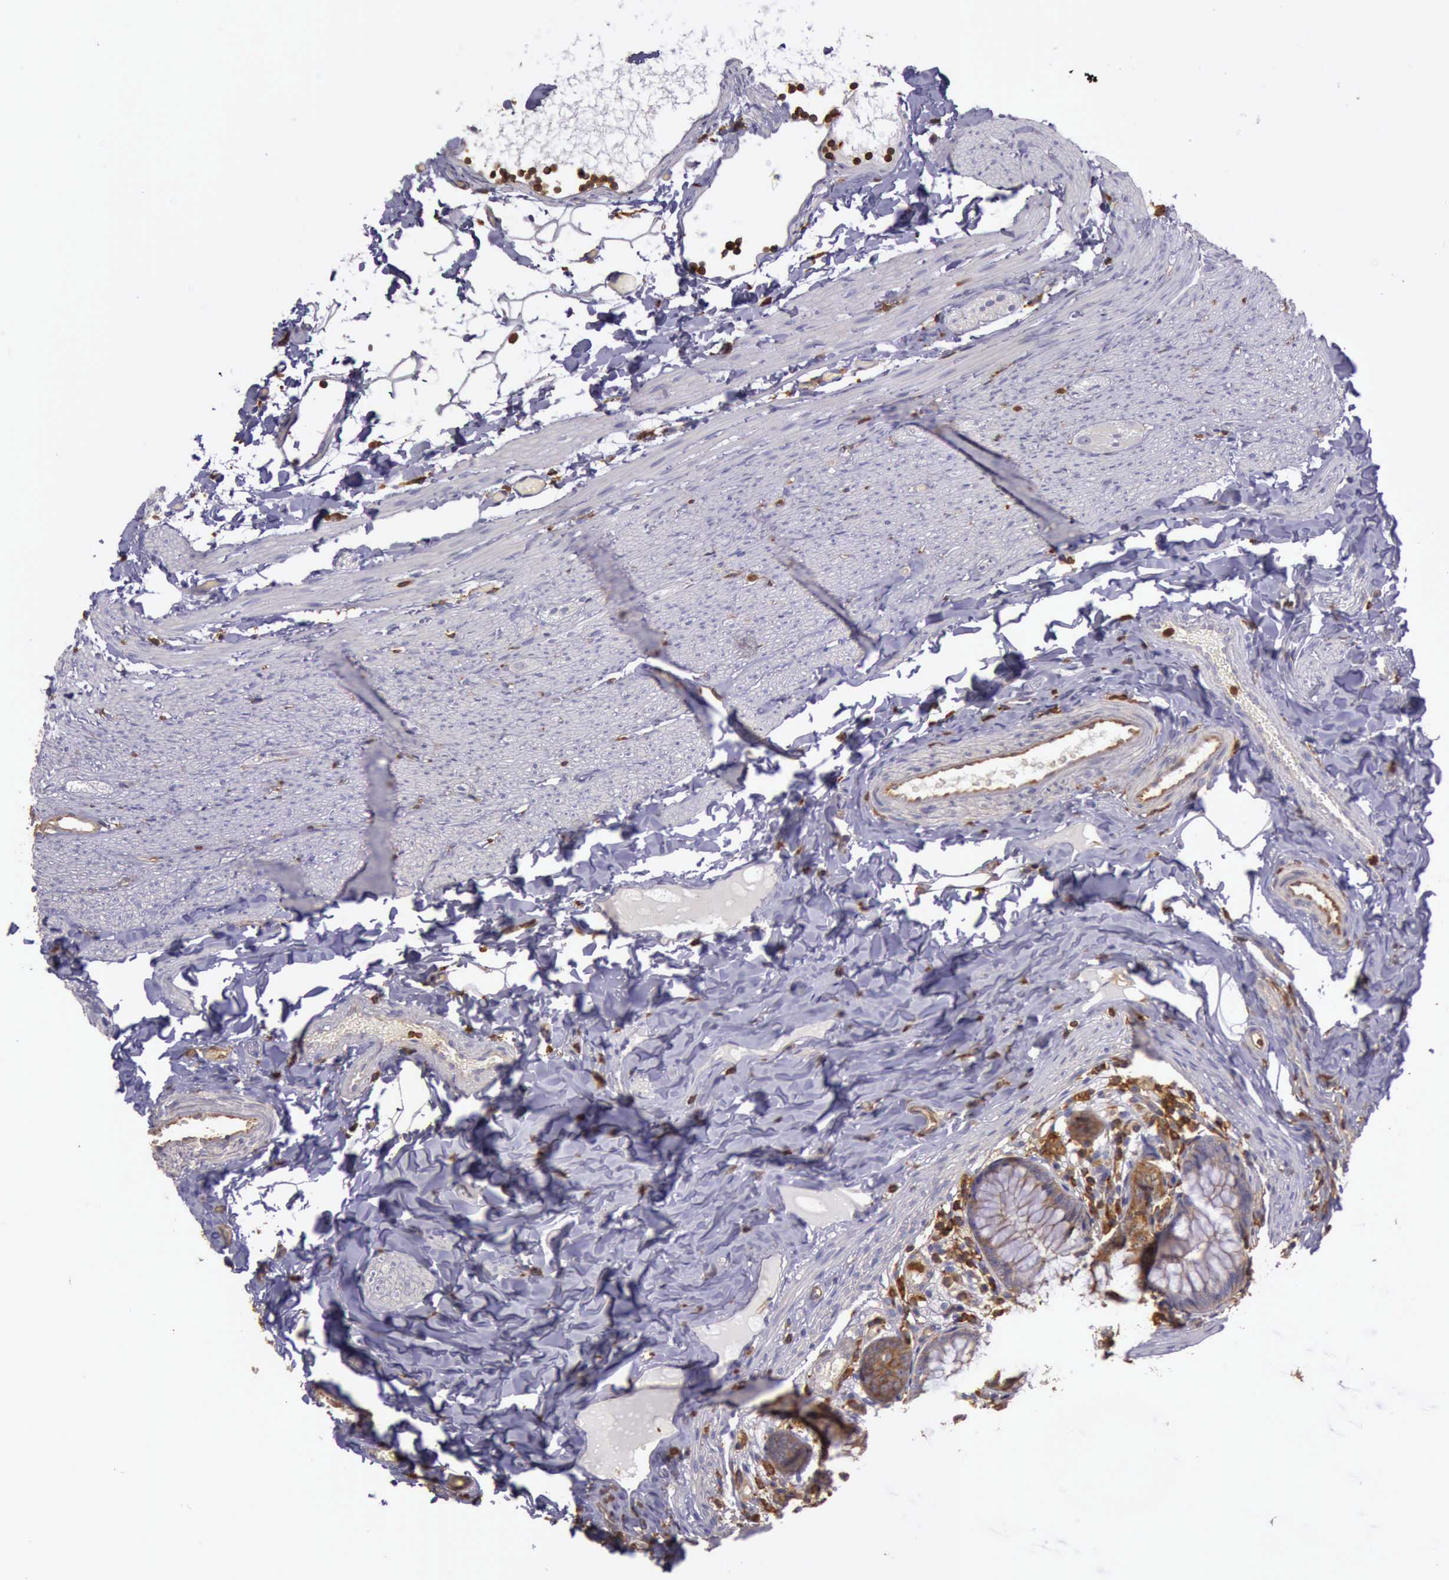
{"staining": {"intensity": "weak", "quantity": "25%-75%", "location": "cytoplasmic/membranous"}, "tissue": "appendix", "cell_type": "Glandular cells", "image_type": "normal", "snomed": [{"axis": "morphology", "description": "Normal tissue, NOS"}, {"axis": "topography", "description": "Appendix"}], "caption": "Brown immunohistochemical staining in benign human appendix shows weak cytoplasmic/membranous positivity in about 25%-75% of glandular cells. (DAB (3,3'-diaminobenzidine) = brown stain, brightfield microscopy at high magnification).", "gene": "ARHGAP4", "patient": {"sex": "male", "age": 7}}